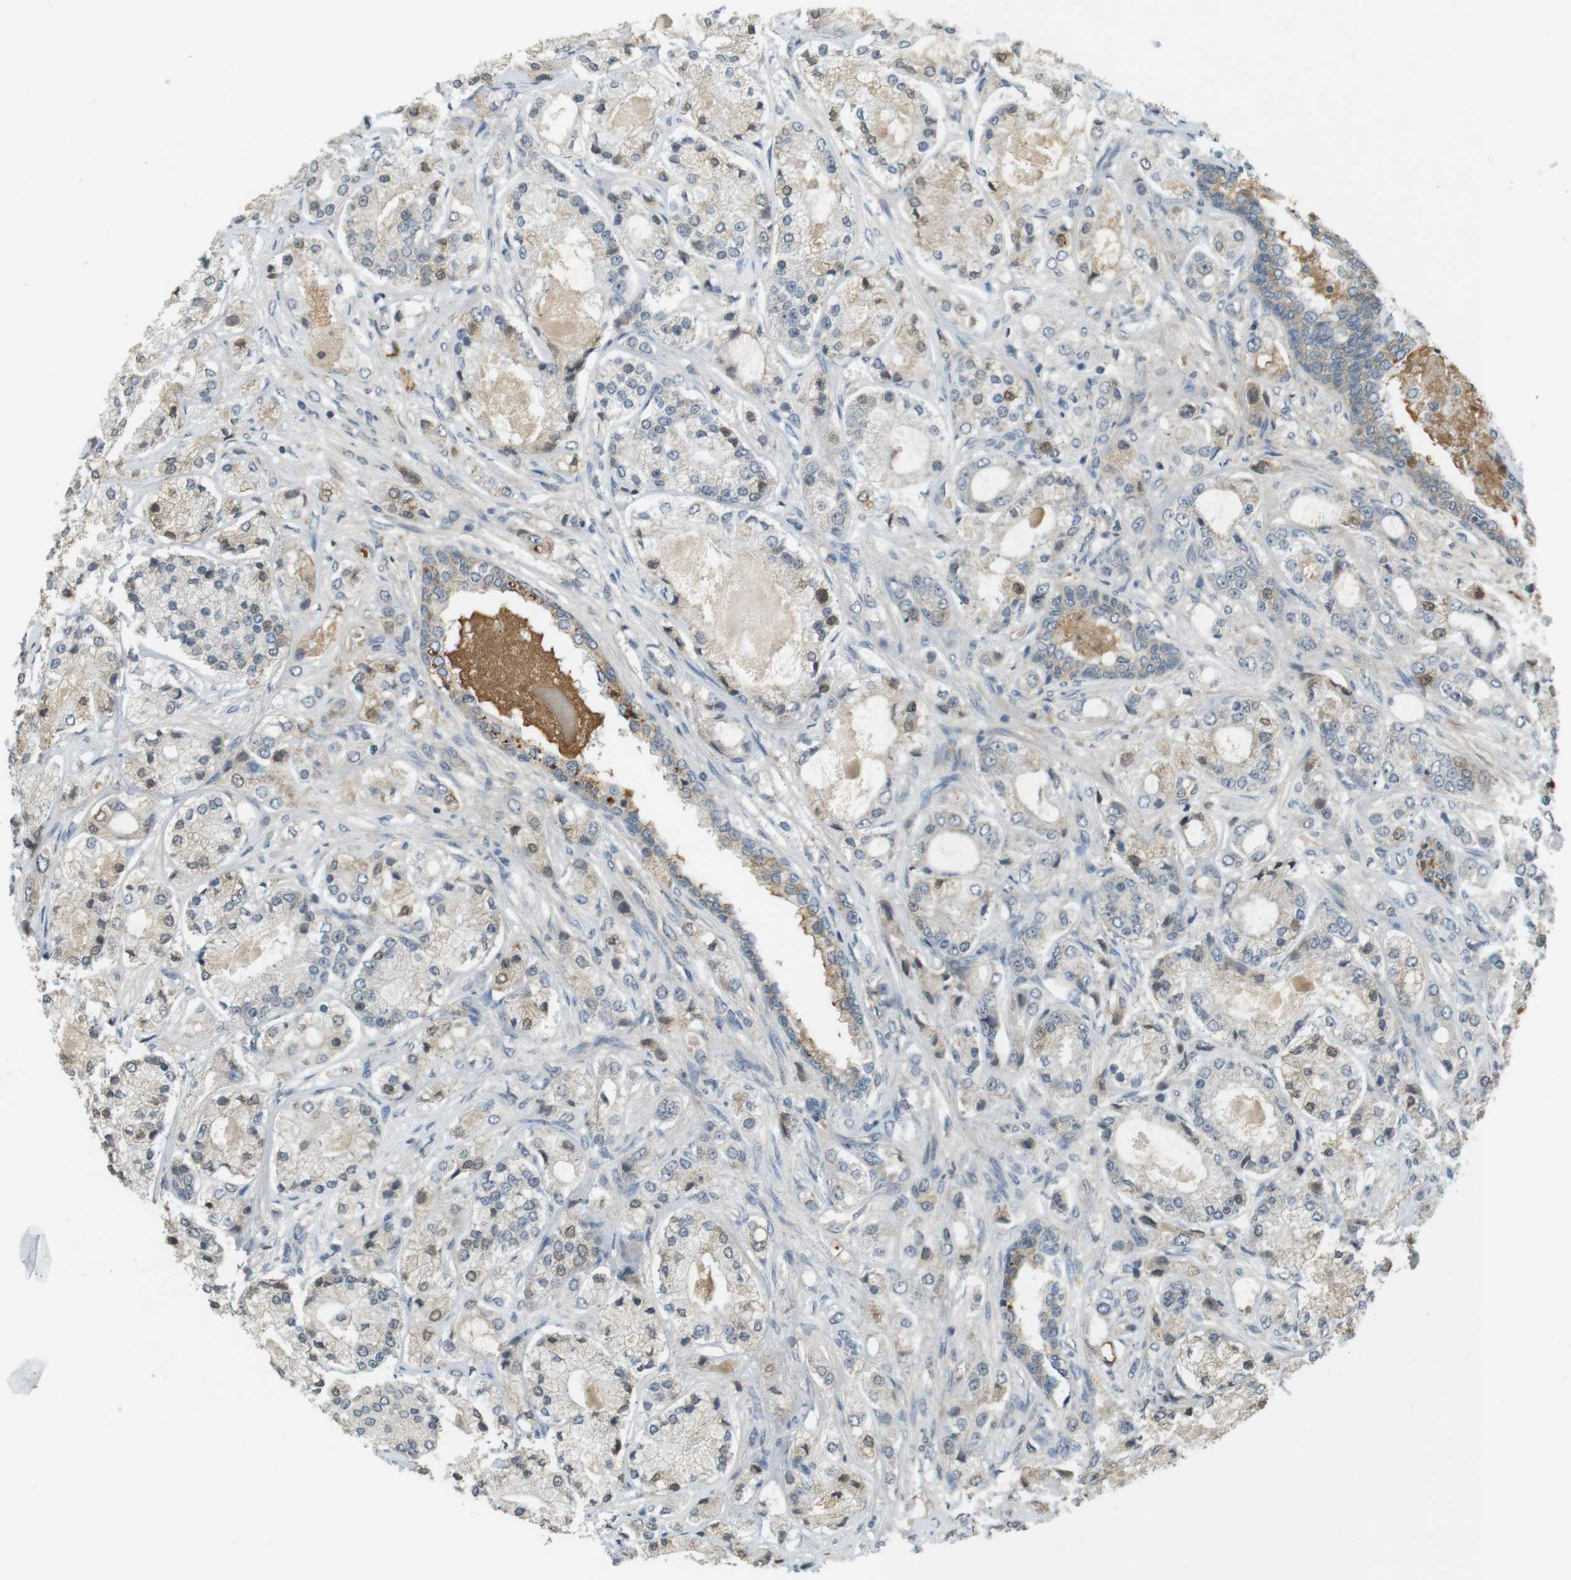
{"staining": {"intensity": "moderate", "quantity": "<25%", "location": "cytoplasmic/membranous,nuclear"}, "tissue": "prostate cancer", "cell_type": "Tumor cells", "image_type": "cancer", "snomed": [{"axis": "morphology", "description": "Adenocarcinoma, High grade"}, {"axis": "topography", "description": "Prostate"}], "caption": "Tumor cells show low levels of moderate cytoplasmic/membranous and nuclear staining in about <25% of cells in prostate cancer.", "gene": "SRR", "patient": {"sex": "male", "age": 65}}